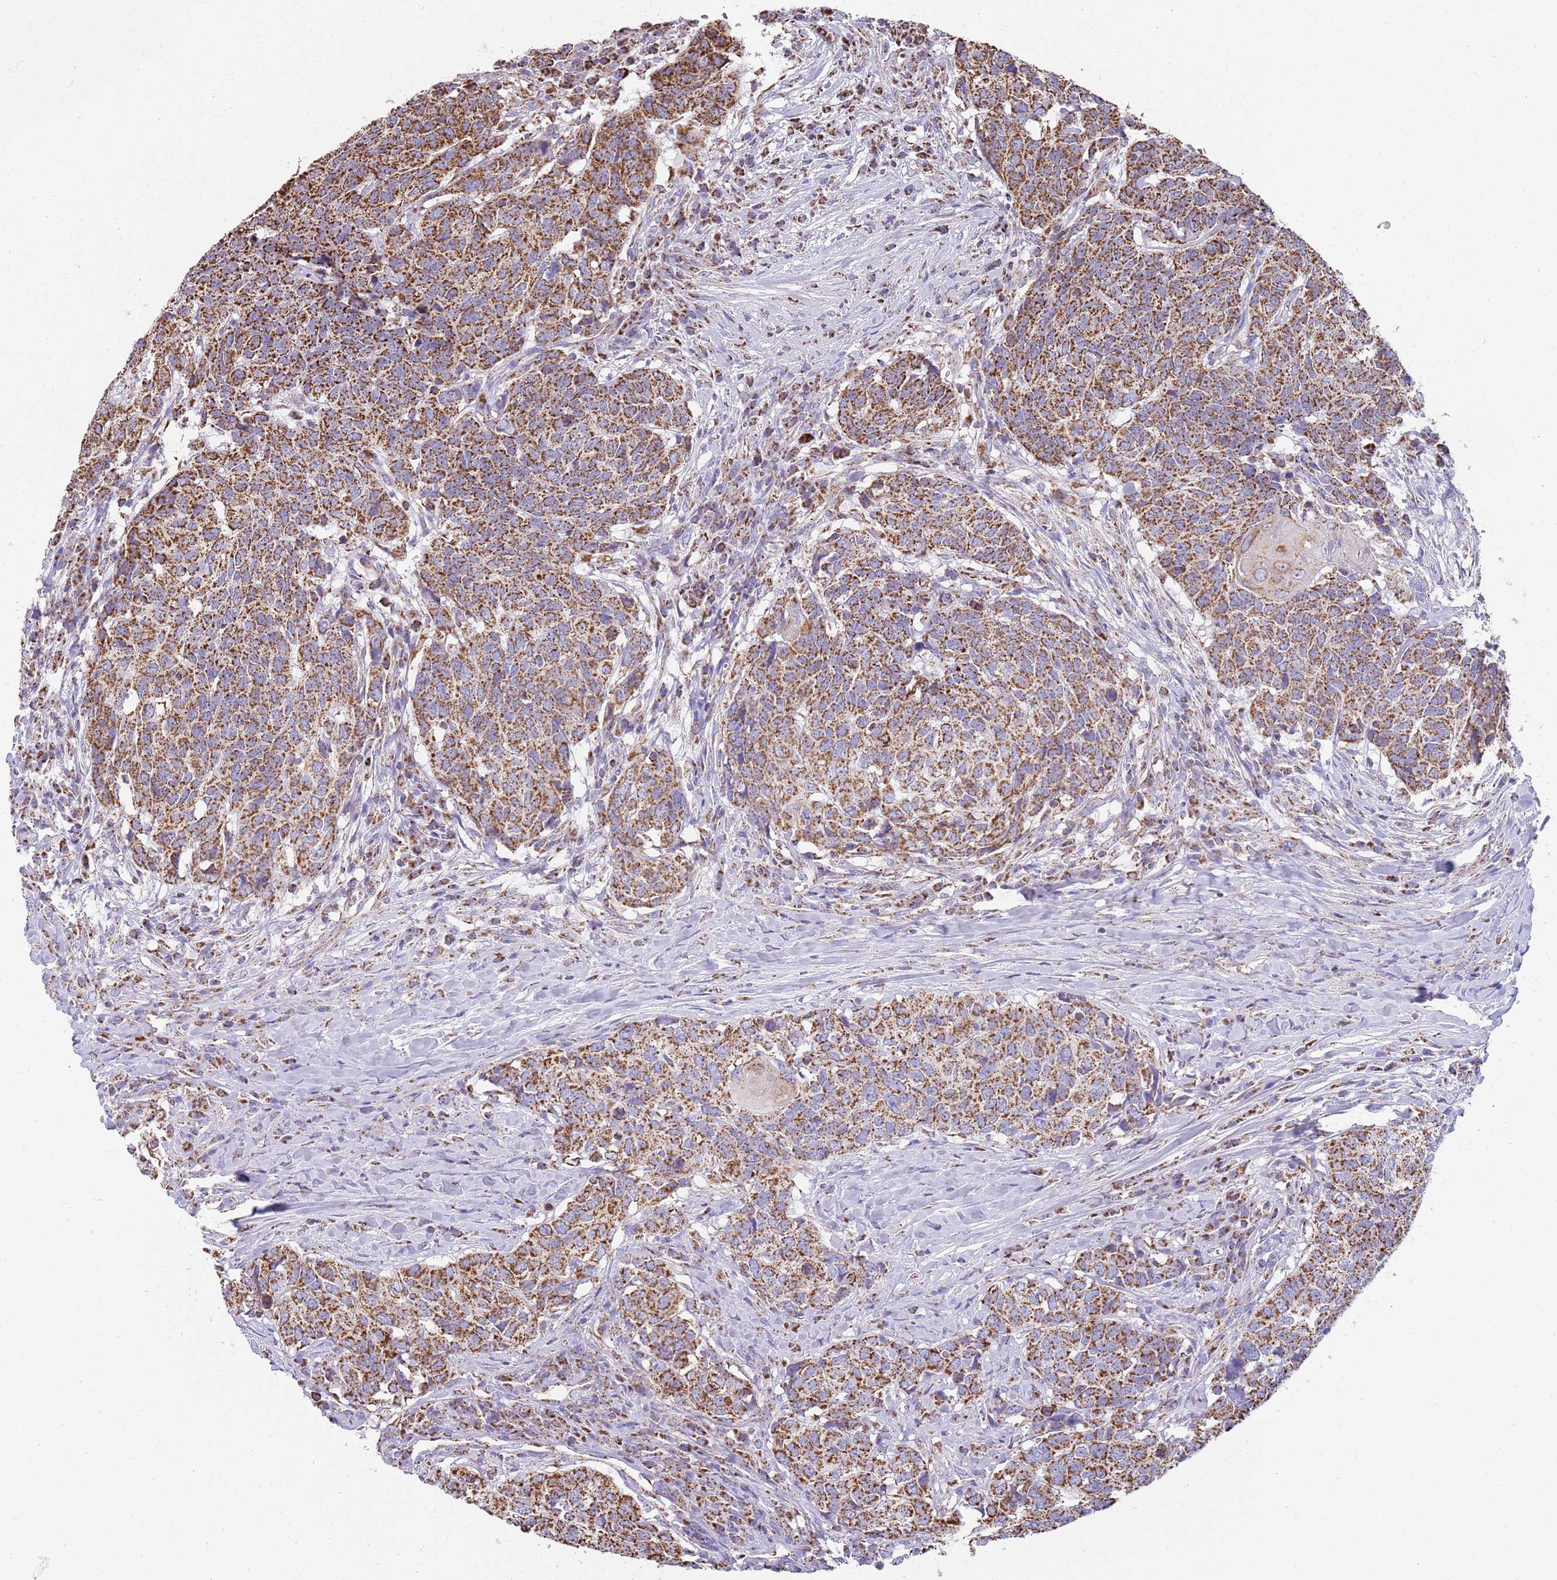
{"staining": {"intensity": "strong", "quantity": ">75%", "location": "cytoplasmic/membranous"}, "tissue": "head and neck cancer", "cell_type": "Tumor cells", "image_type": "cancer", "snomed": [{"axis": "morphology", "description": "Normal tissue, NOS"}, {"axis": "morphology", "description": "Squamous cell carcinoma, NOS"}, {"axis": "topography", "description": "Skeletal muscle"}, {"axis": "topography", "description": "Vascular tissue"}, {"axis": "topography", "description": "Peripheral nerve tissue"}, {"axis": "topography", "description": "Head-Neck"}], "caption": "Approximately >75% of tumor cells in human head and neck squamous cell carcinoma show strong cytoplasmic/membranous protein staining as visualized by brown immunohistochemical staining.", "gene": "TTLL1", "patient": {"sex": "male", "age": 66}}